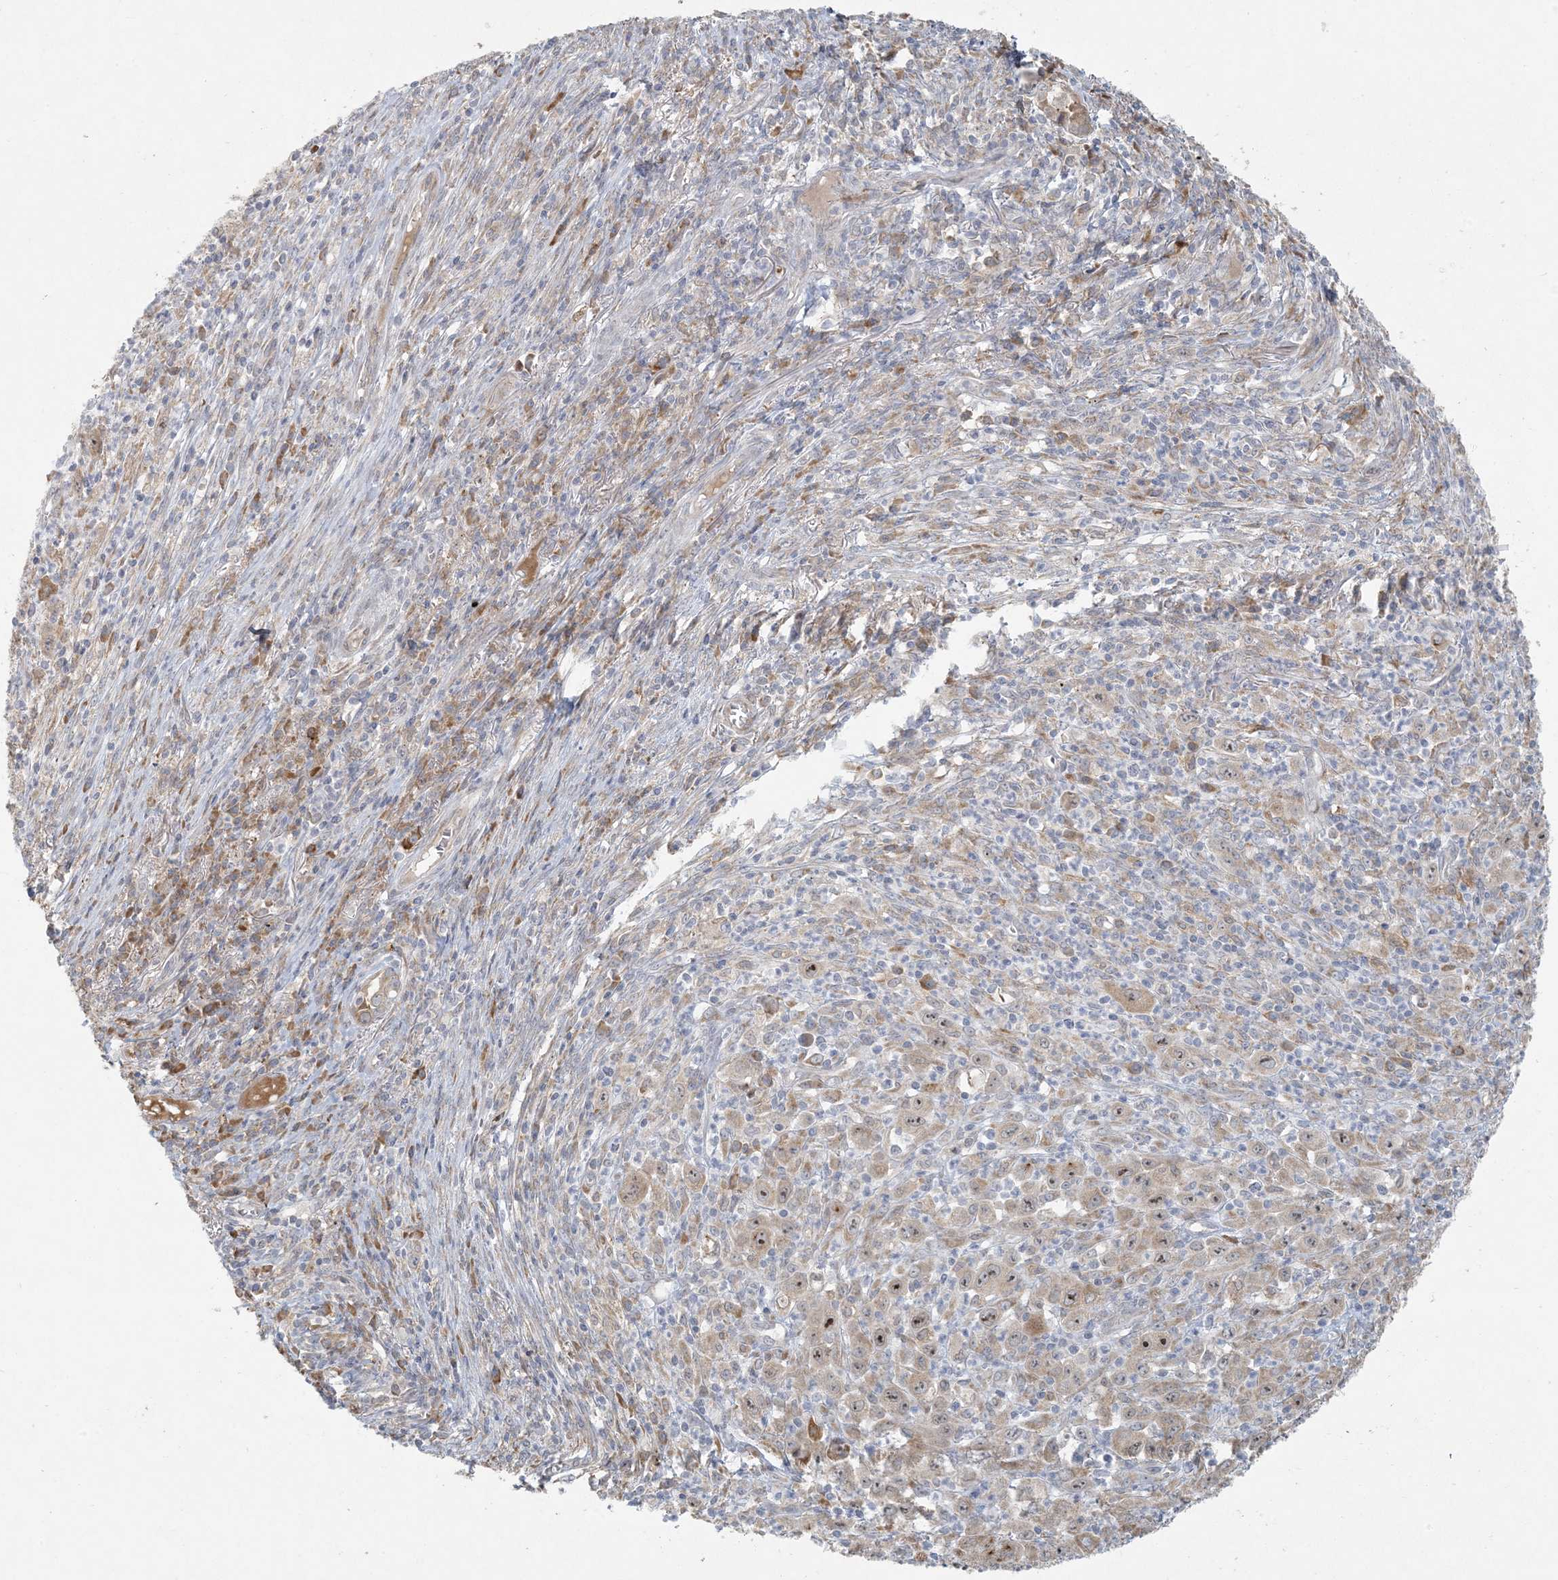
{"staining": {"intensity": "strong", "quantity": ">75%", "location": "nuclear"}, "tissue": "melanoma", "cell_type": "Tumor cells", "image_type": "cancer", "snomed": [{"axis": "morphology", "description": "Malignant melanoma, Metastatic site"}, {"axis": "topography", "description": "Skin"}], "caption": "Immunohistochemical staining of human malignant melanoma (metastatic site) demonstrates high levels of strong nuclear protein staining in approximately >75% of tumor cells.", "gene": "HACL1", "patient": {"sex": "female", "age": 56}}